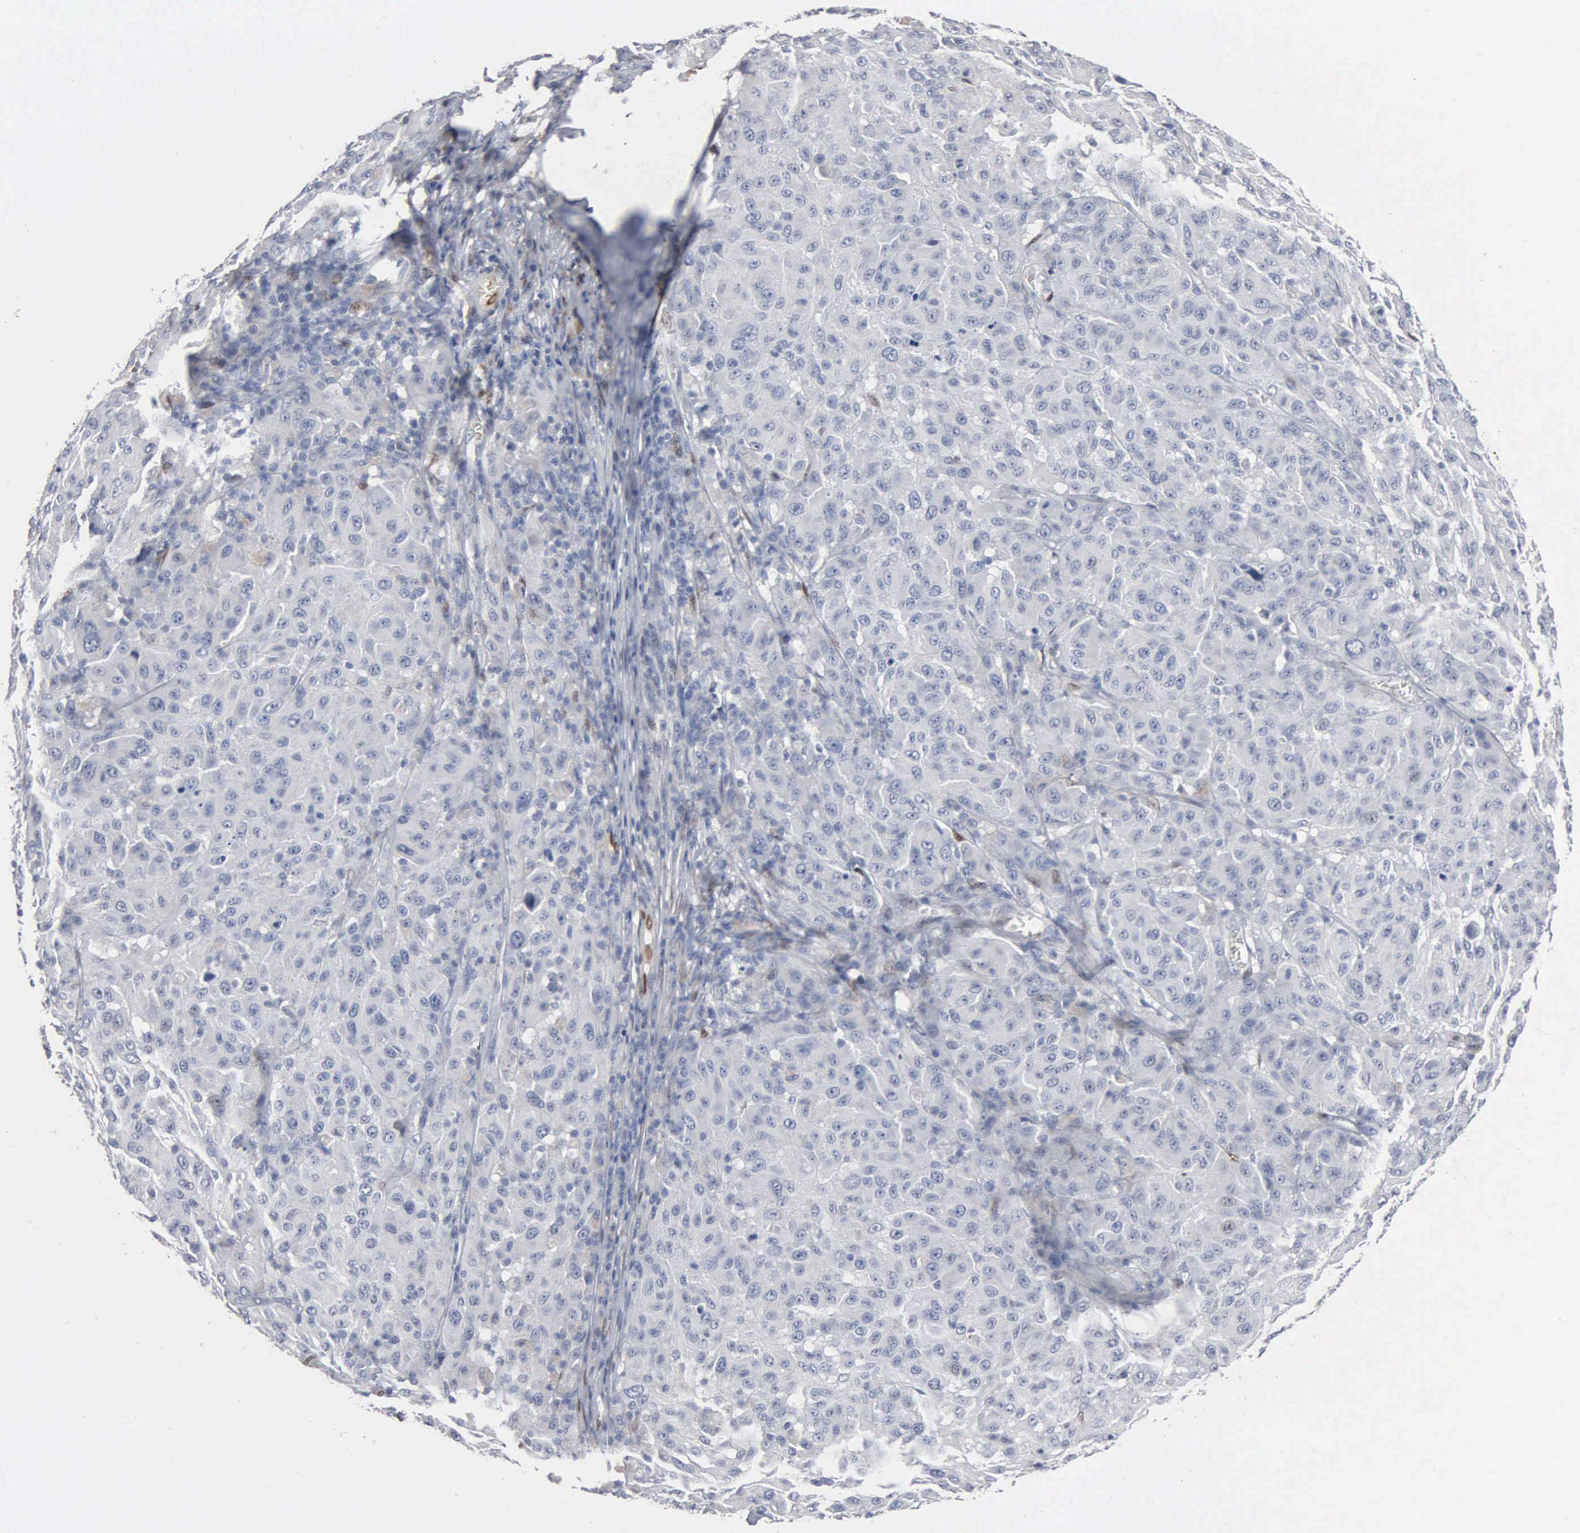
{"staining": {"intensity": "negative", "quantity": "none", "location": "none"}, "tissue": "melanoma", "cell_type": "Tumor cells", "image_type": "cancer", "snomed": [{"axis": "morphology", "description": "Malignant melanoma, NOS"}, {"axis": "topography", "description": "Skin"}], "caption": "High magnification brightfield microscopy of melanoma stained with DAB (3,3'-diaminobenzidine) (brown) and counterstained with hematoxylin (blue): tumor cells show no significant staining.", "gene": "FGF2", "patient": {"sex": "female", "age": 77}}